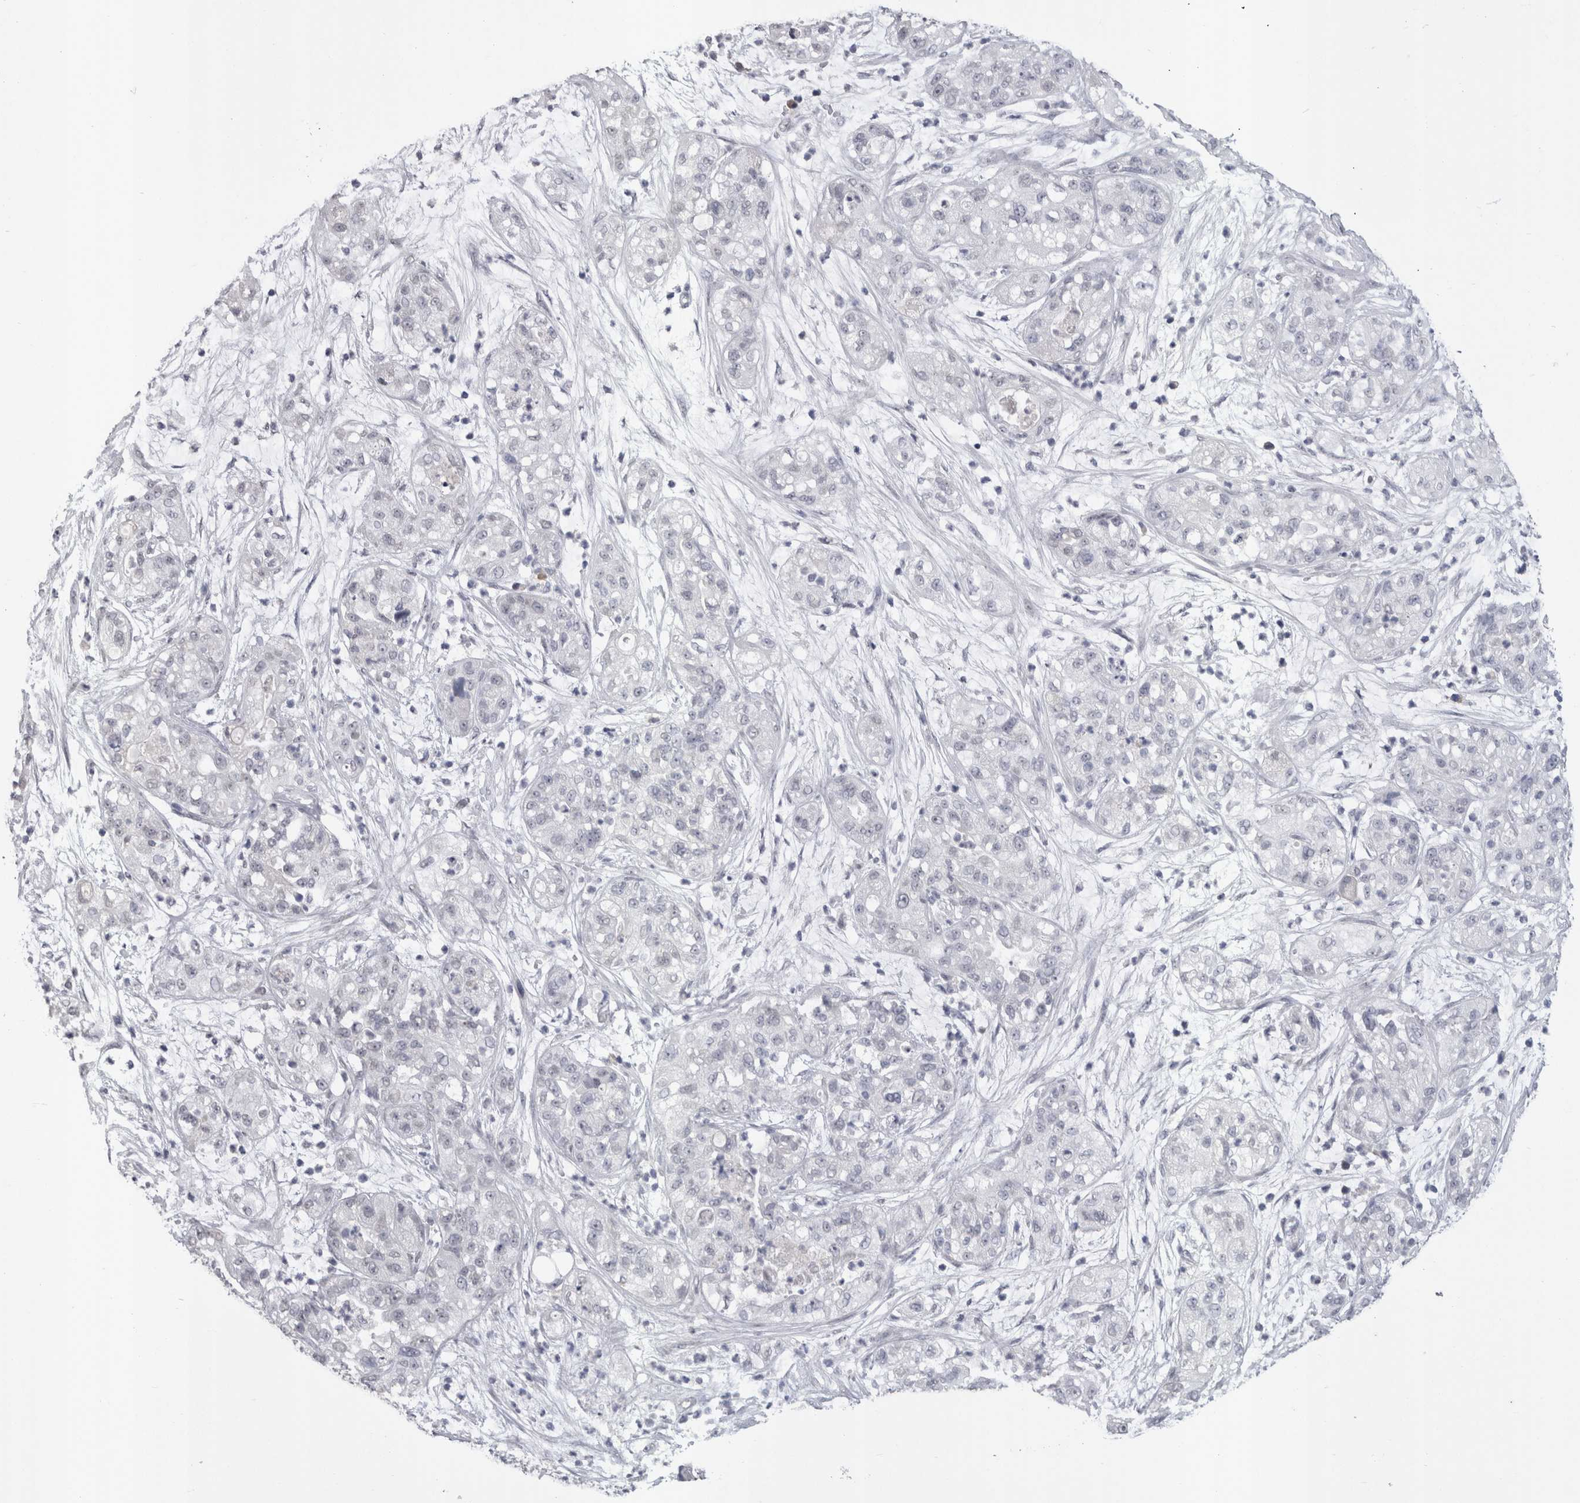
{"staining": {"intensity": "negative", "quantity": "none", "location": "none"}, "tissue": "pancreatic cancer", "cell_type": "Tumor cells", "image_type": "cancer", "snomed": [{"axis": "morphology", "description": "Adenocarcinoma, NOS"}, {"axis": "topography", "description": "Pancreas"}], "caption": "Immunohistochemistry histopathology image of pancreatic cancer (adenocarcinoma) stained for a protein (brown), which reveals no expression in tumor cells.", "gene": "PAX5", "patient": {"sex": "female", "age": 78}}